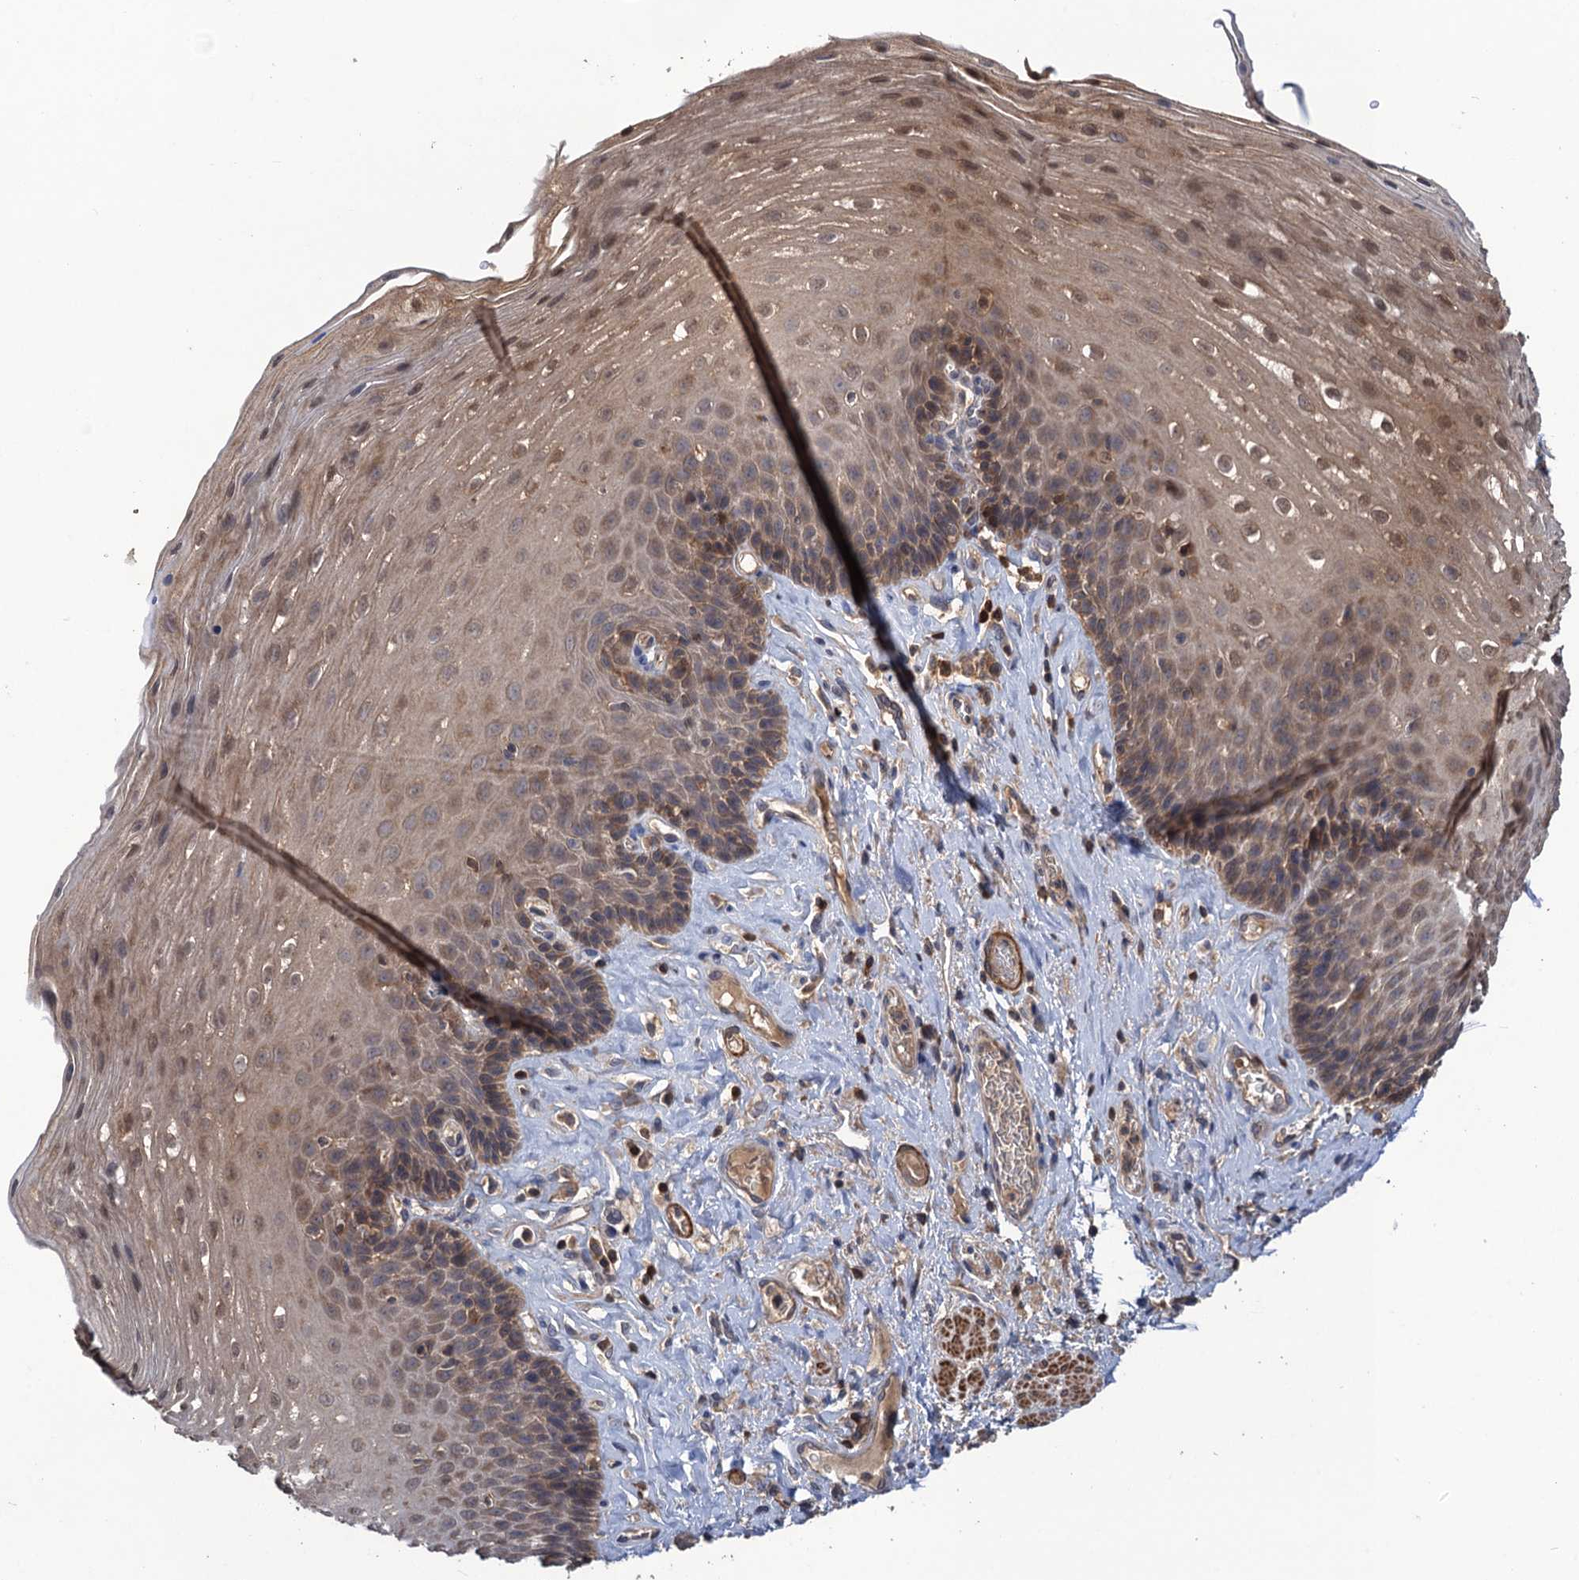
{"staining": {"intensity": "moderate", "quantity": "25%-75%", "location": "cytoplasmic/membranous"}, "tissue": "esophagus", "cell_type": "Squamous epithelial cells", "image_type": "normal", "snomed": [{"axis": "morphology", "description": "Normal tissue, NOS"}, {"axis": "topography", "description": "Esophagus"}], "caption": "IHC photomicrograph of benign esophagus: human esophagus stained using immunohistochemistry (IHC) reveals medium levels of moderate protein expression localized specifically in the cytoplasmic/membranous of squamous epithelial cells, appearing as a cytoplasmic/membranous brown color.", "gene": "DGKA", "patient": {"sex": "female", "age": 66}}